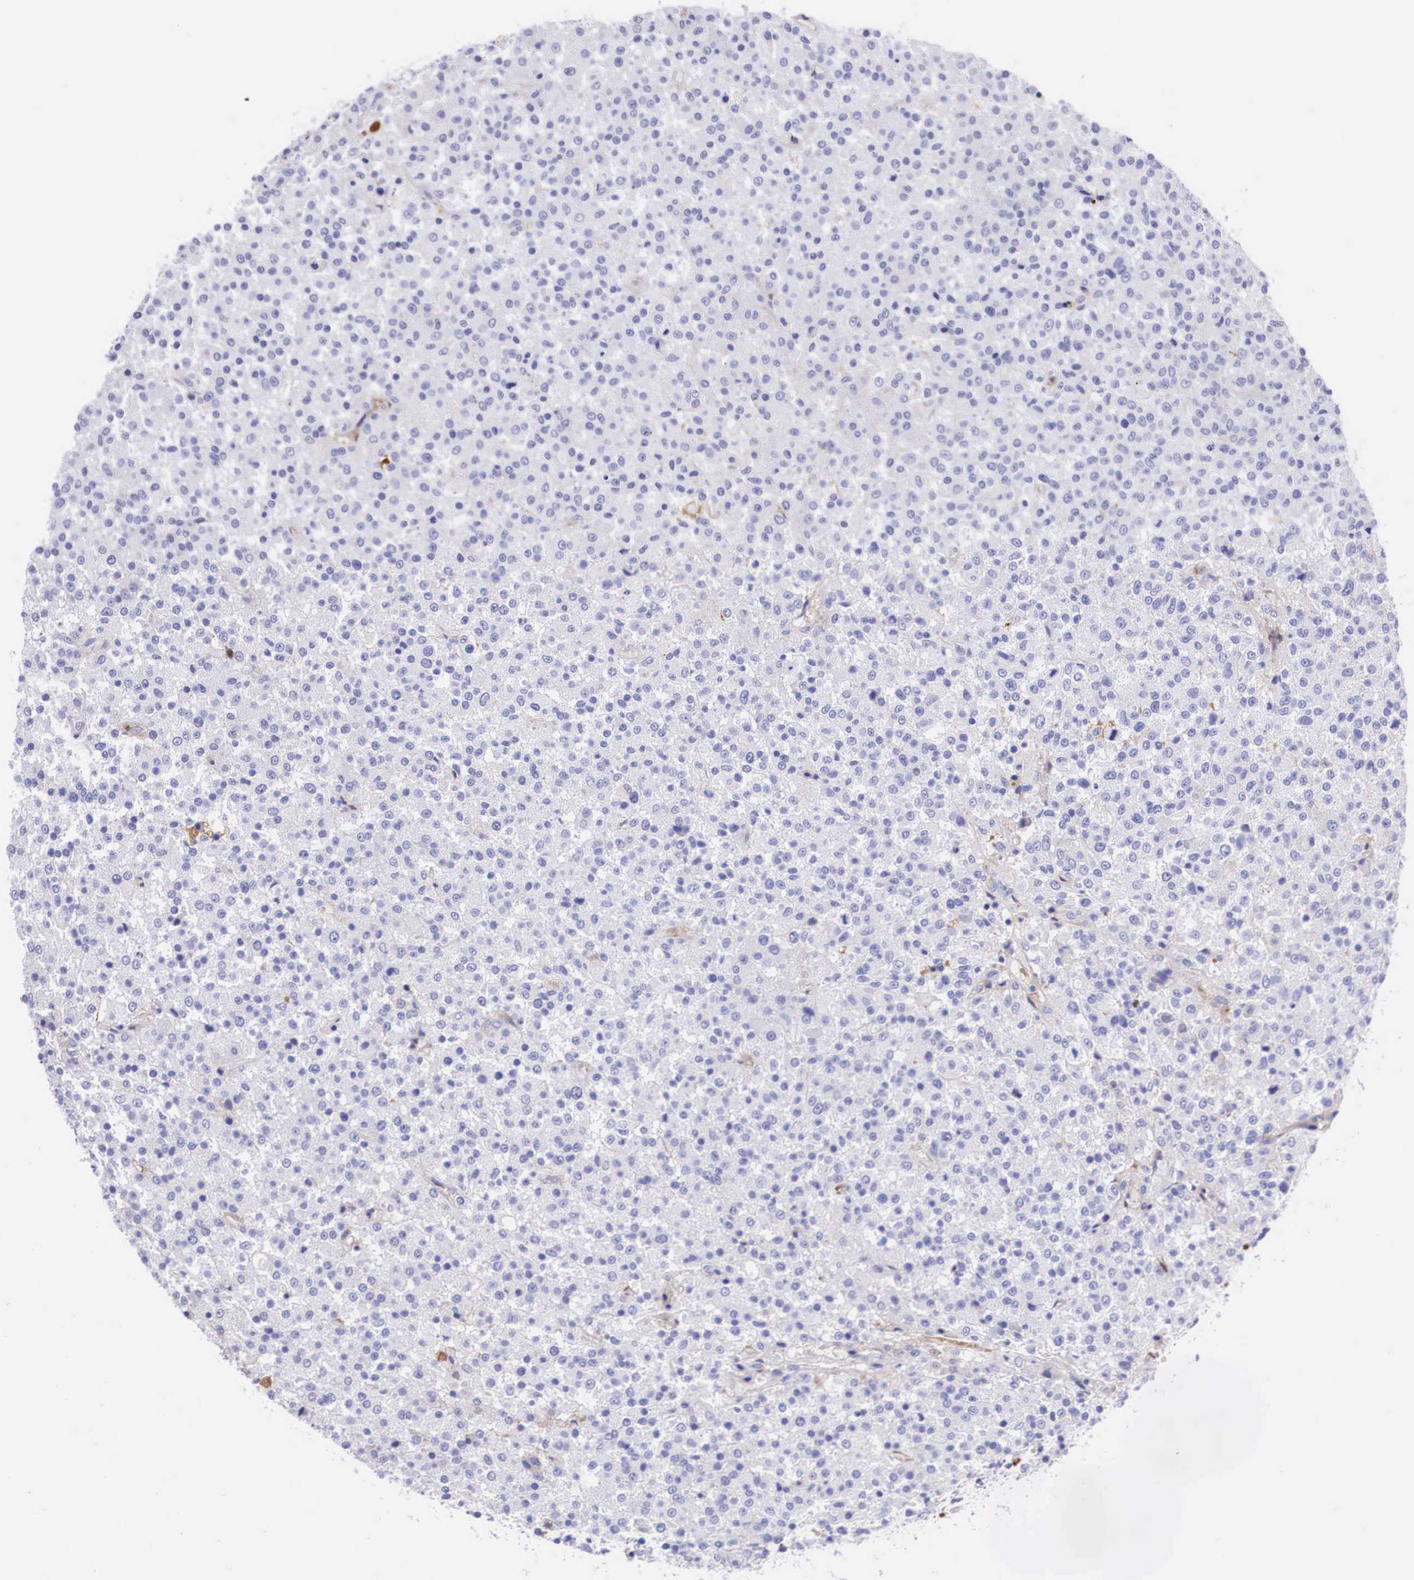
{"staining": {"intensity": "negative", "quantity": "none", "location": "none"}, "tissue": "testis cancer", "cell_type": "Tumor cells", "image_type": "cancer", "snomed": [{"axis": "morphology", "description": "Seminoma, NOS"}, {"axis": "topography", "description": "Testis"}], "caption": "This is an IHC histopathology image of human testis cancer. There is no staining in tumor cells.", "gene": "PLG", "patient": {"sex": "male", "age": 59}}